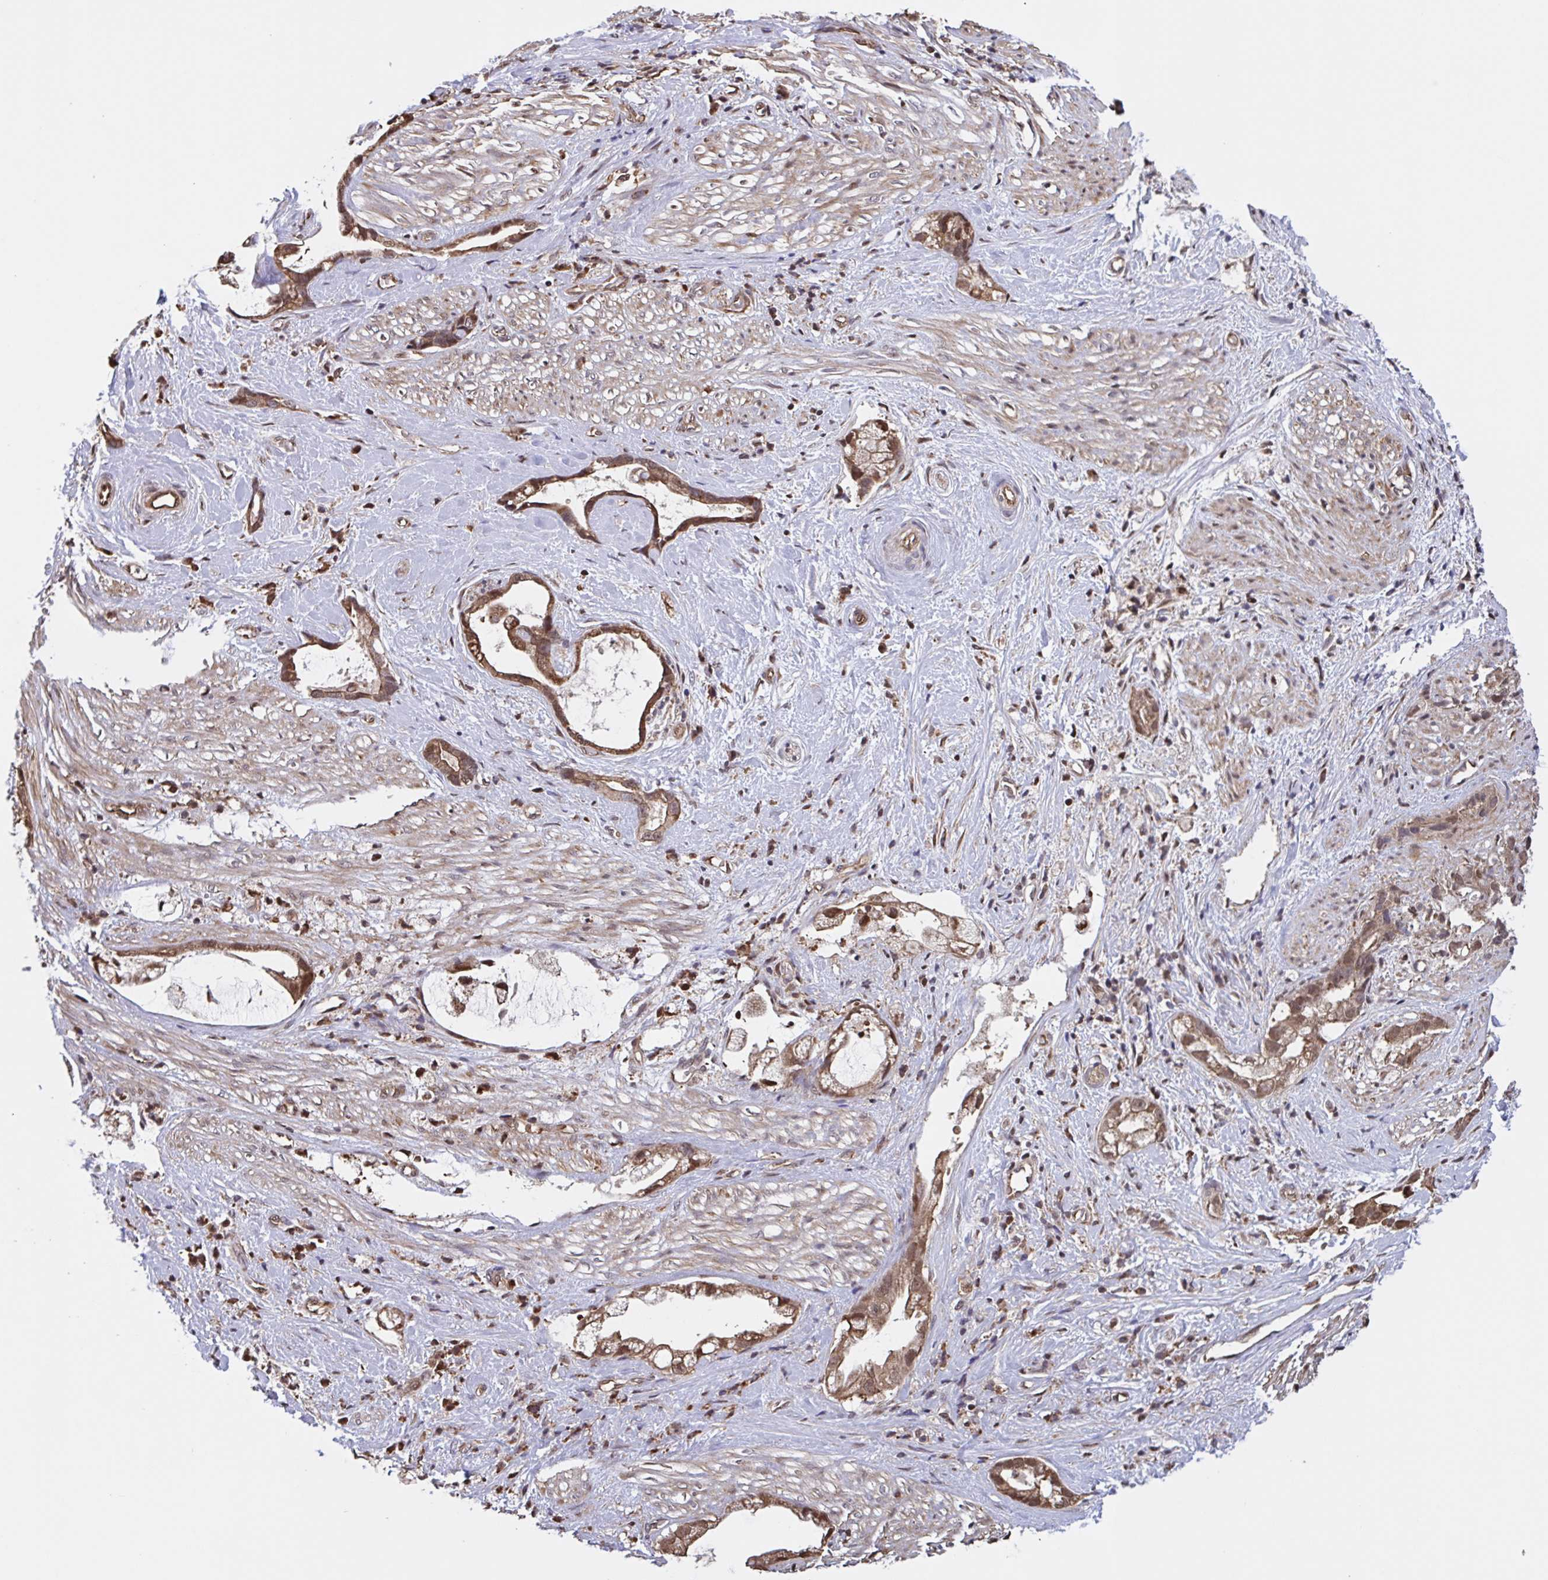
{"staining": {"intensity": "moderate", "quantity": ">75%", "location": "cytoplasmic/membranous,nuclear"}, "tissue": "stomach cancer", "cell_type": "Tumor cells", "image_type": "cancer", "snomed": [{"axis": "morphology", "description": "Adenocarcinoma, NOS"}, {"axis": "topography", "description": "Stomach"}], "caption": "Immunohistochemical staining of stomach cancer (adenocarcinoma) reveals medium levels of moderate cytoplasmic/membranous and nuclear positivity in about >75% of tumor cells.", "gene": "SEC63", "patient": {"sex": "male", "age": 55}}